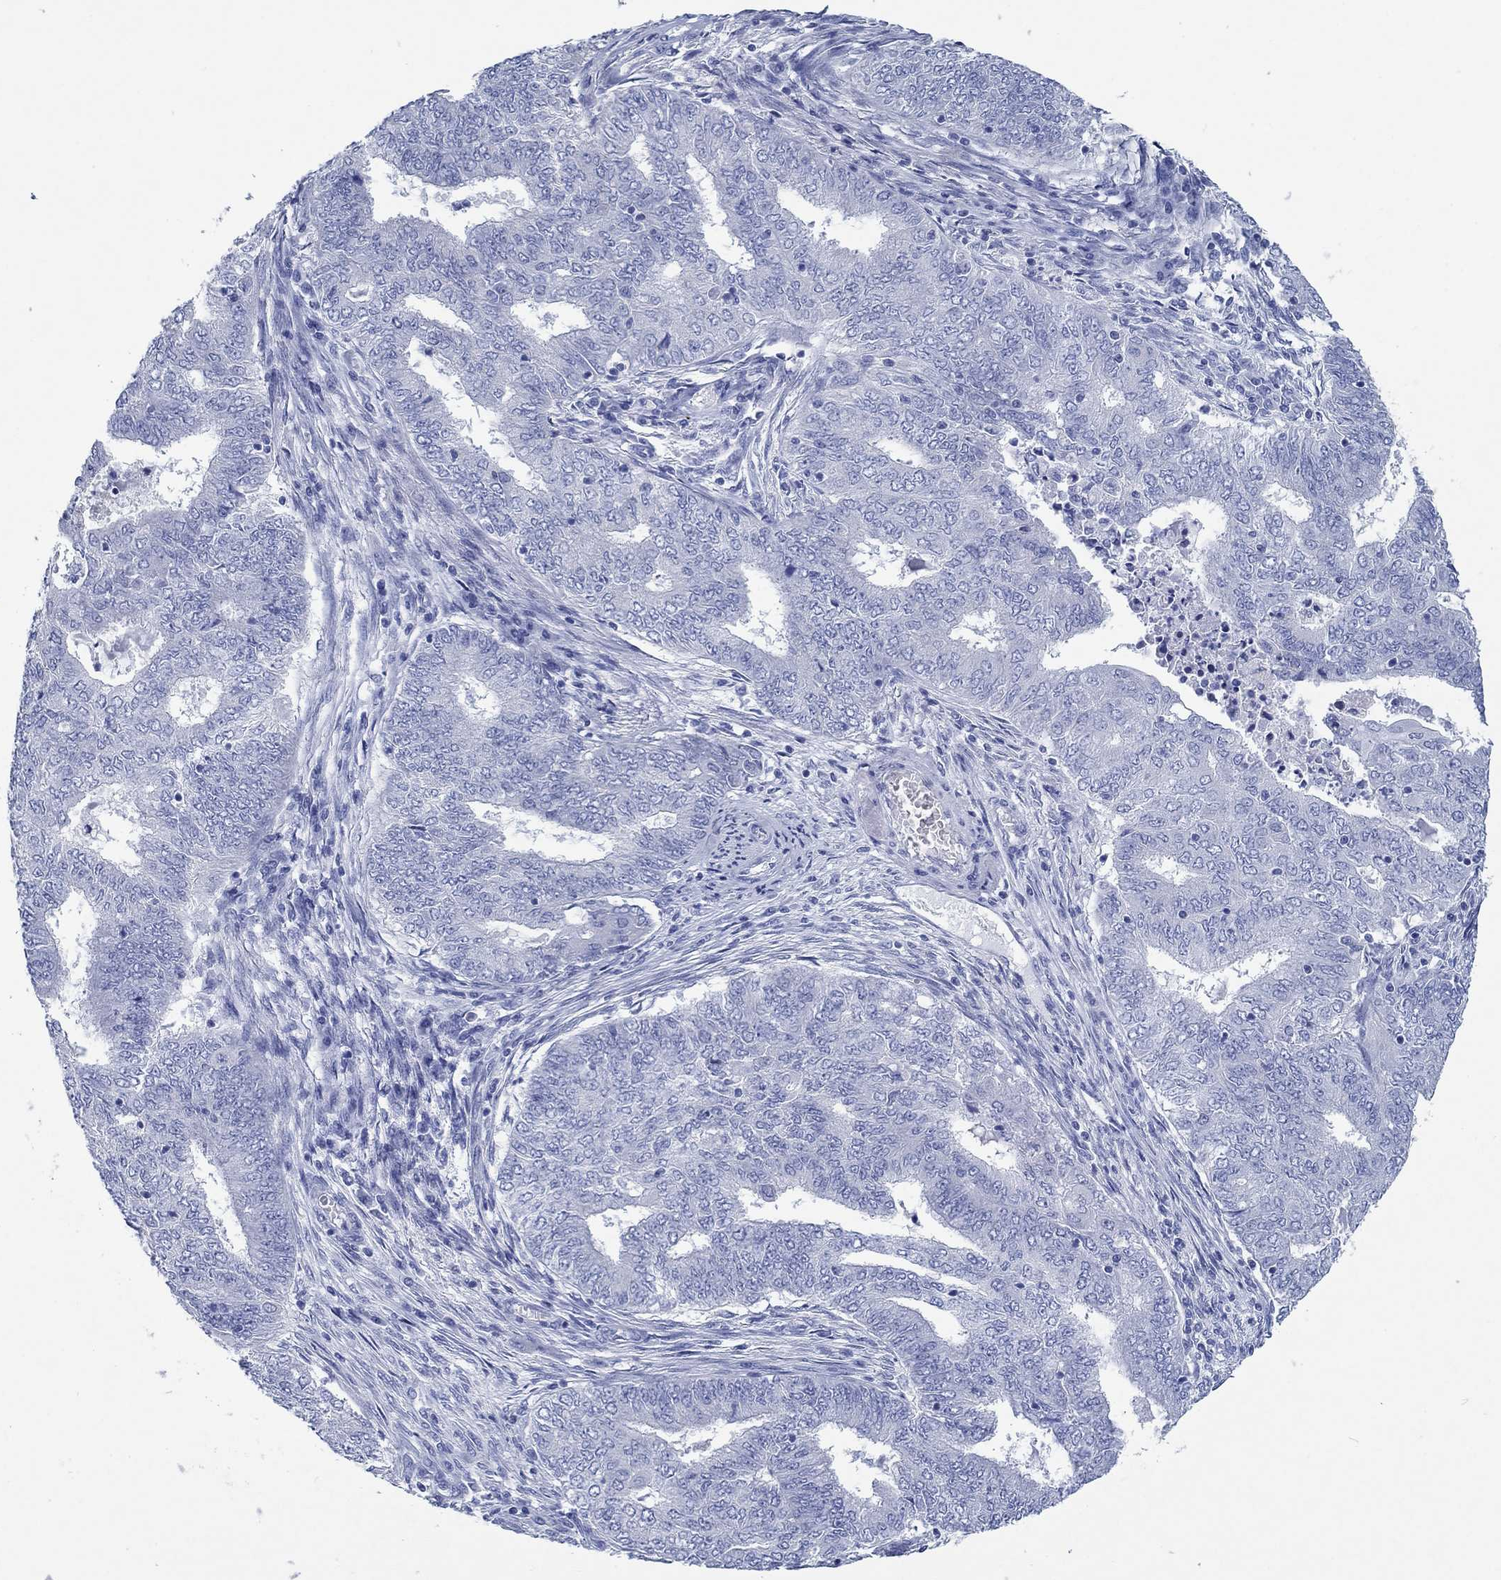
{"staining": {"intensity": "negative", "quantity": "none", "location": "none"}, "tissue": "endometrial cancer", "cell_type": "Tumor cells", "image_type": "cancer", "snomed": [{"axis": "morphology", "description": "Adenocarcinoma, NOS"}, {"axis": "topography", "description": "Endometrium"}], "caption": "The immunohistochemistry (IHC) micrograph has no significant staining in tumor cells of endometrial cancer (adenocarcinoma) tissue.", "gene": "HCRT", "patient": {"sex": "female", "age": 62}}